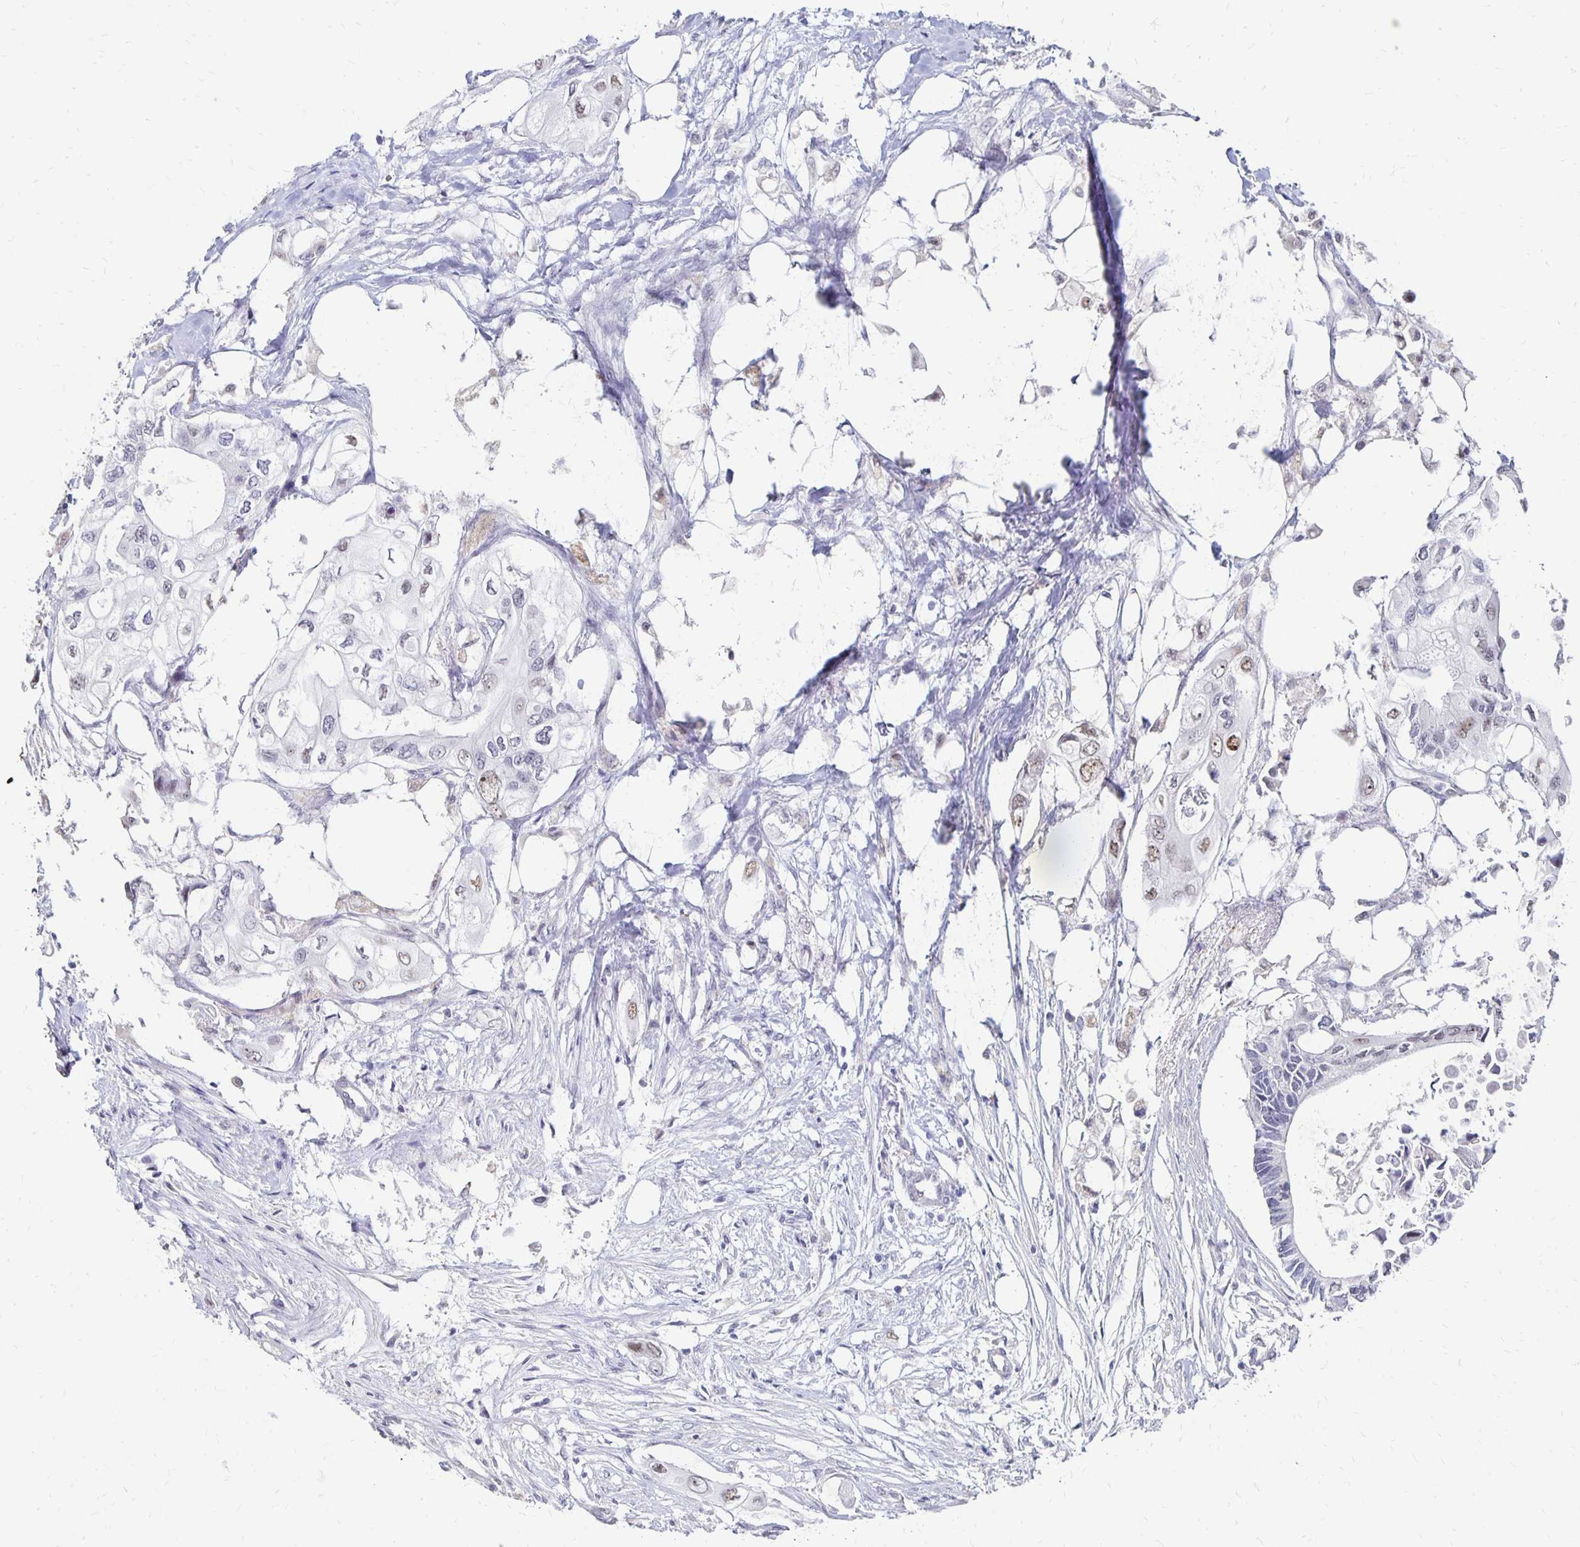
{"staining": {"intensity": "weak", "quantity": "<25%", "location": "nuclear"}, "tissue": "pancreatic cancer", "cell_type": "Tumor cells", "image_type": "cancer", "snomed": [{"axis": "morphology", "description": "Adenocarcinoma, NOS"}, {"axis": "topography", "description": "Pancreas"}], "caption": "The histopathology image displays no staining of tumor cells in adenocarcinoma (pancreatic).", "gene": "ATOSB", "patient": {"sex": "female", "age": 63}}